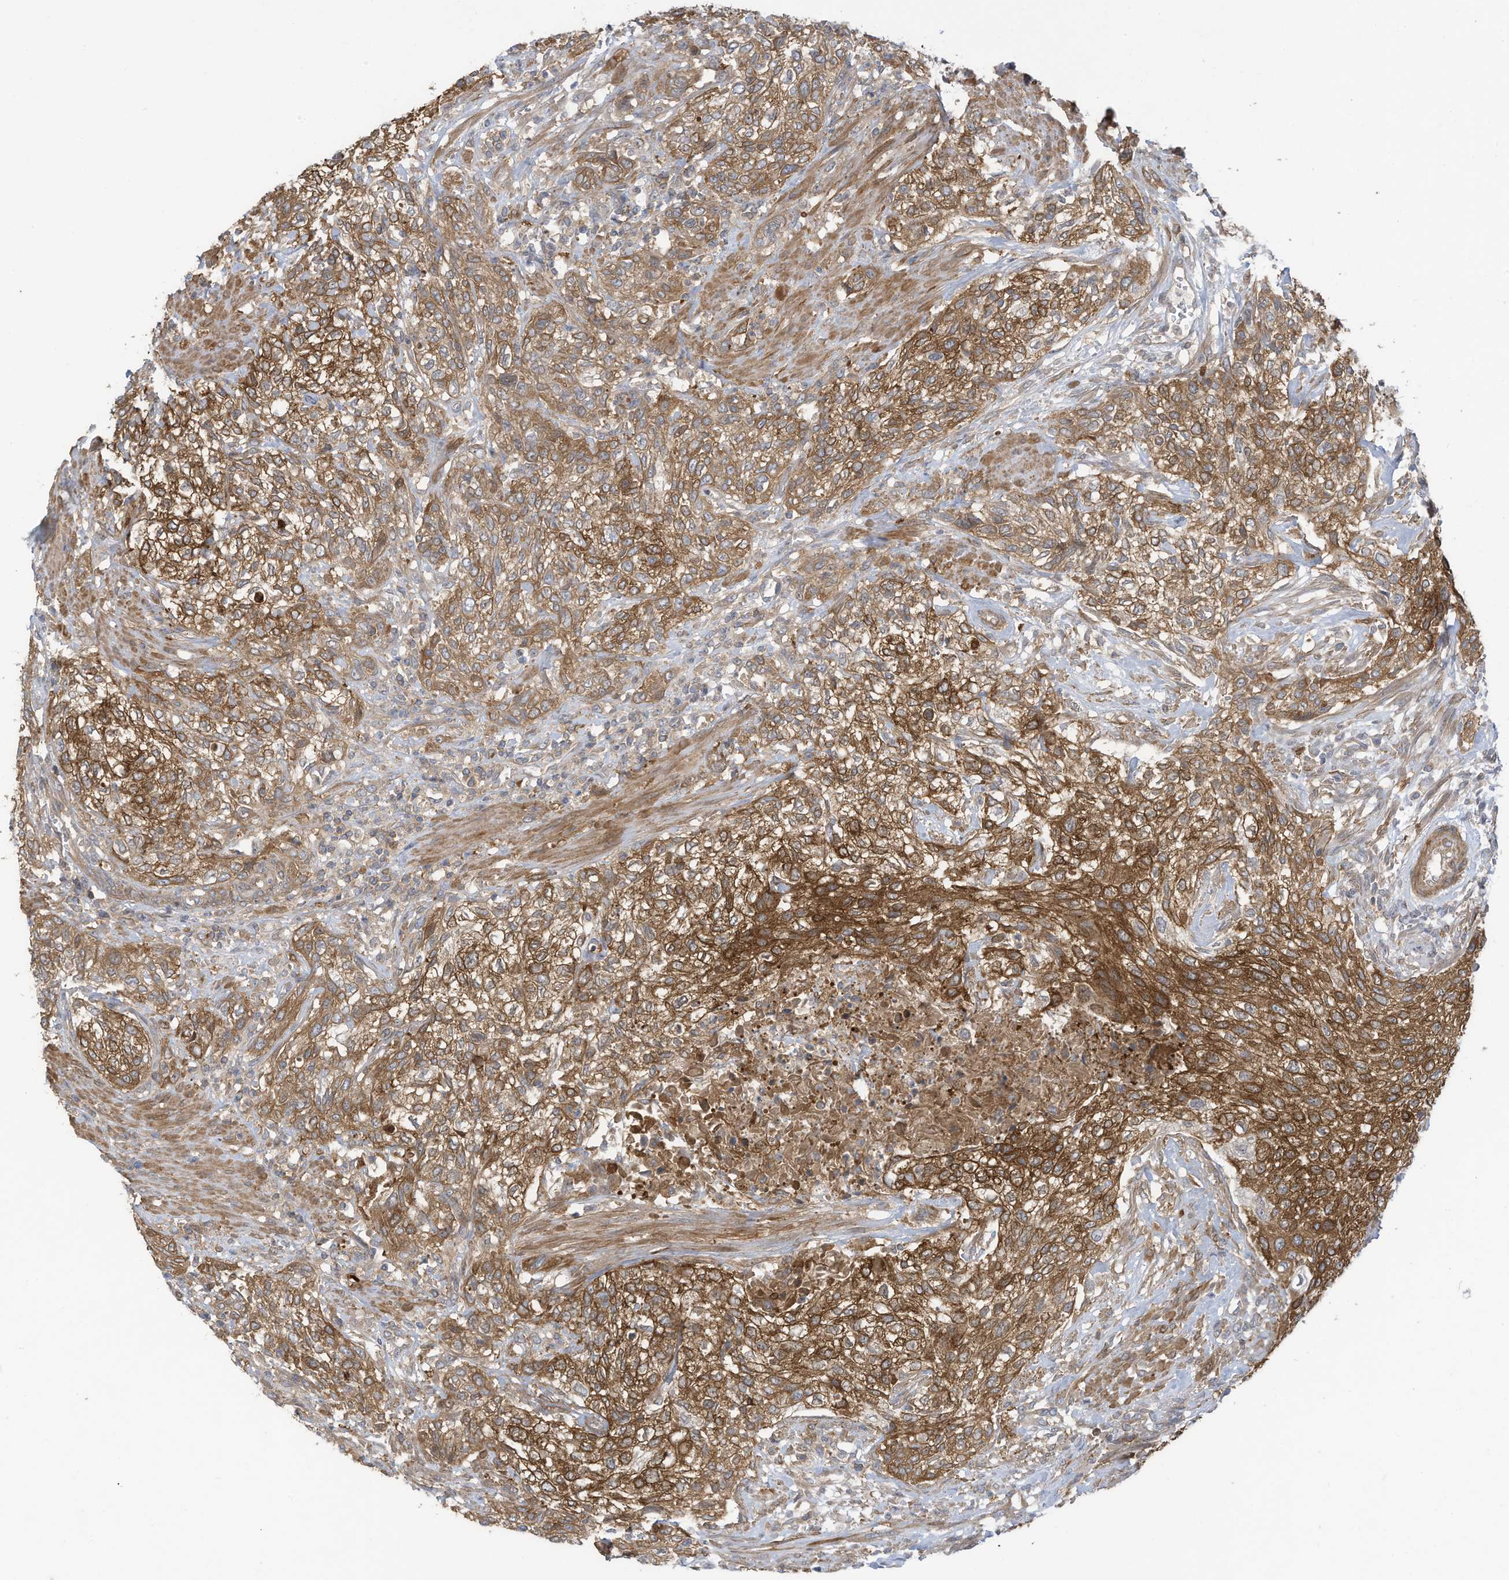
{"staining": {"intensity": "strong", "quantity": ">75%", "location": "cytoplasmic/membranous"}, "tissue": "urothelial cancer", "cell_type": "Tumor cells", "image_type": "cancer", "snomed": [{"axis": "morphology", "description": "Urothelial carcinoma, High grade"}, {"axis": "topography", "description": "Urinary bladder"}], "caption": "This micrograph demonstrates immunohistochemistry (IHC) staining of human urothelial cancer, with high strong cytoplasmic/membranous expression in approximately >75% of tumor cells.", "gene": "ADI1", "patient": {"sex": "male", "age": 35}}